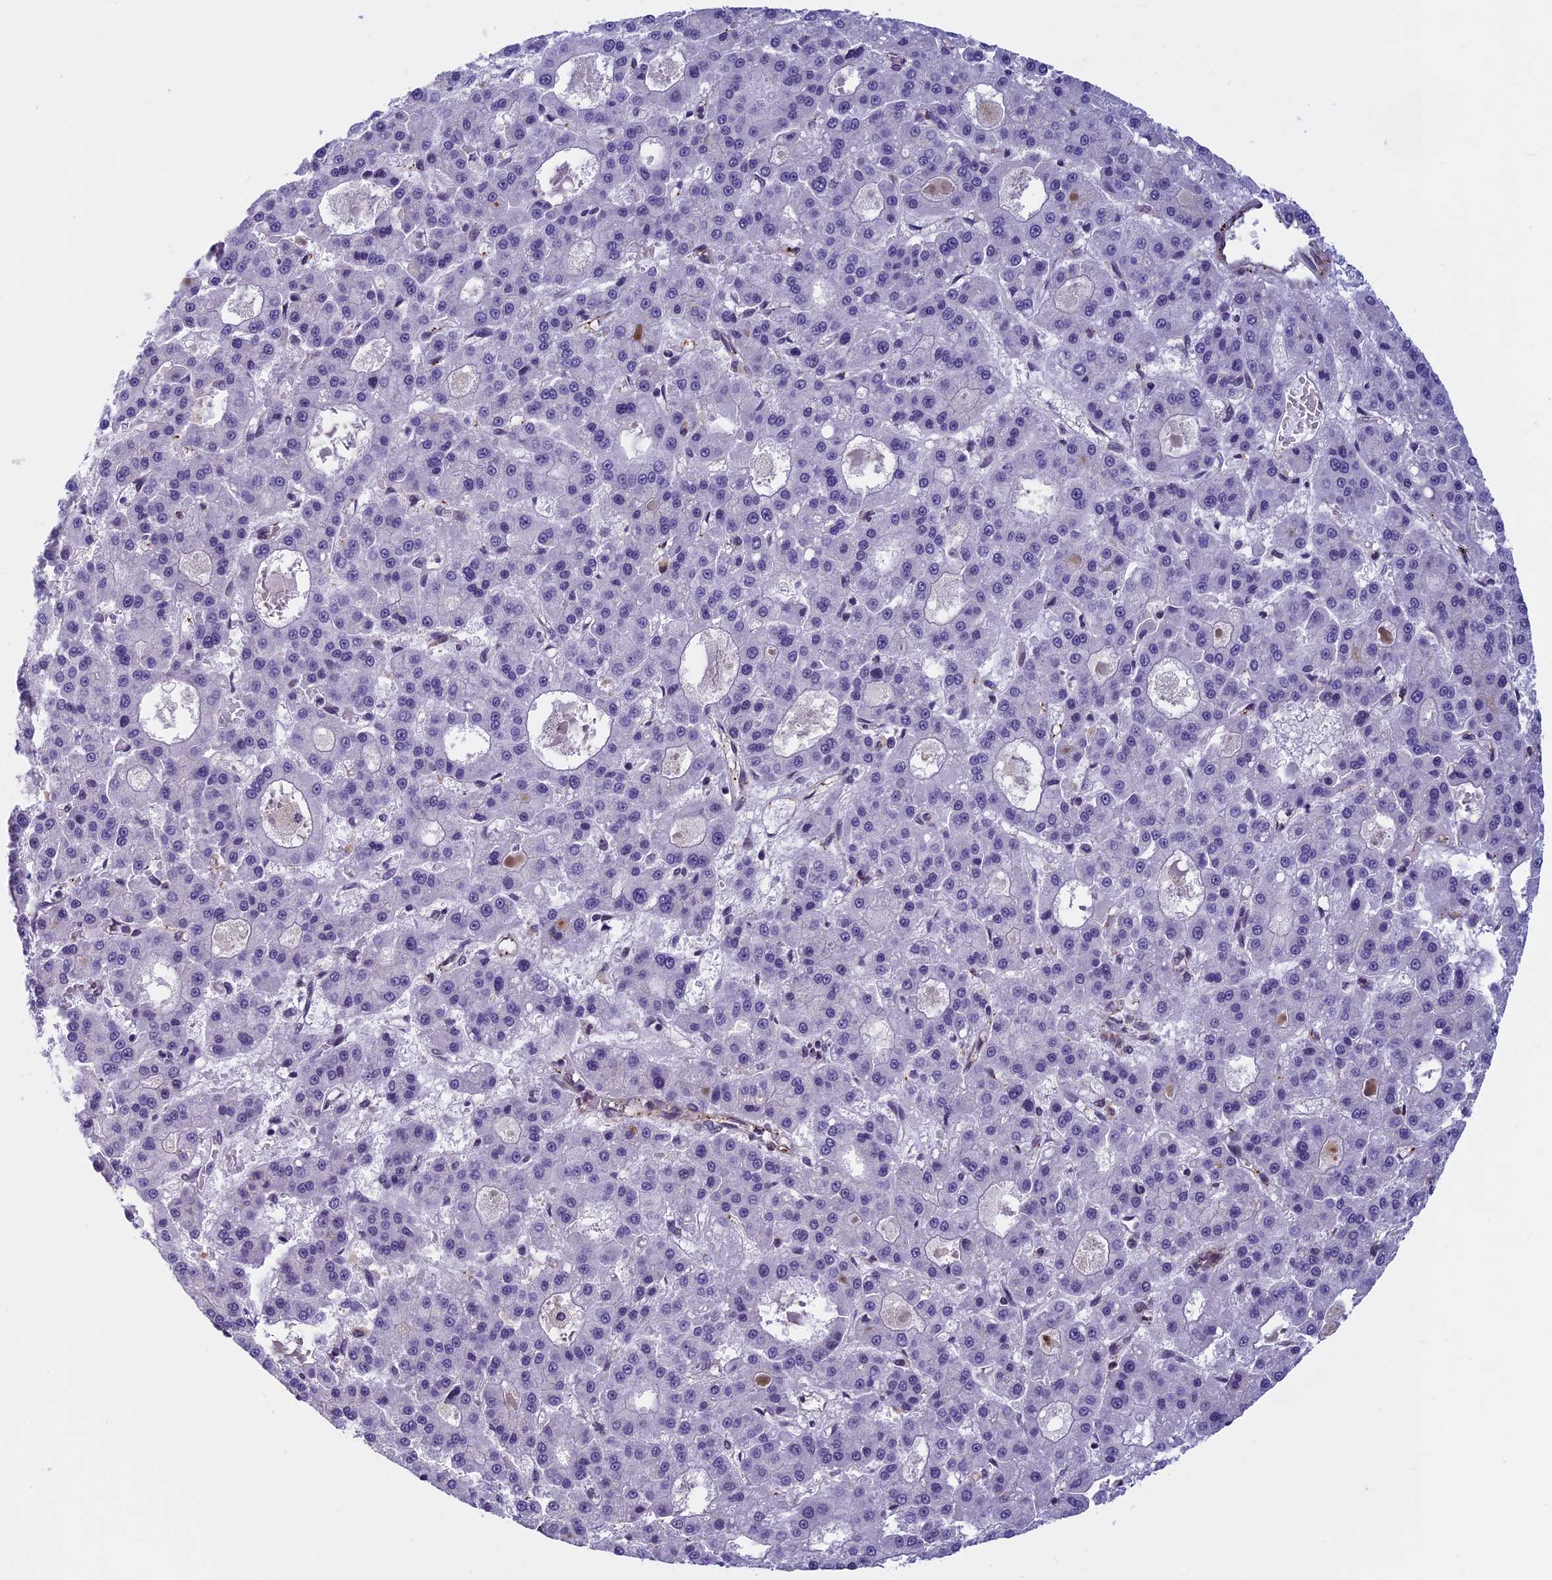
{"staining": {"intensity": "negative", "quantity": "none", "location": "none"}, "tissue": "liver cancer", "cell_type": "Tumor cells", "image_type": "cancer", "snomed": [{"axis": "morphology", "description": "Carcinoma, Hepatocellular, NOS"}, {"axis": "topography", "description": "Liver"}], "caption": "IHC of human hepatocellular carcinoma (liver) reveals no expression in tumor cells.", "gene": "NIPBL", "patient": {"sex": "male", "age": 70}}